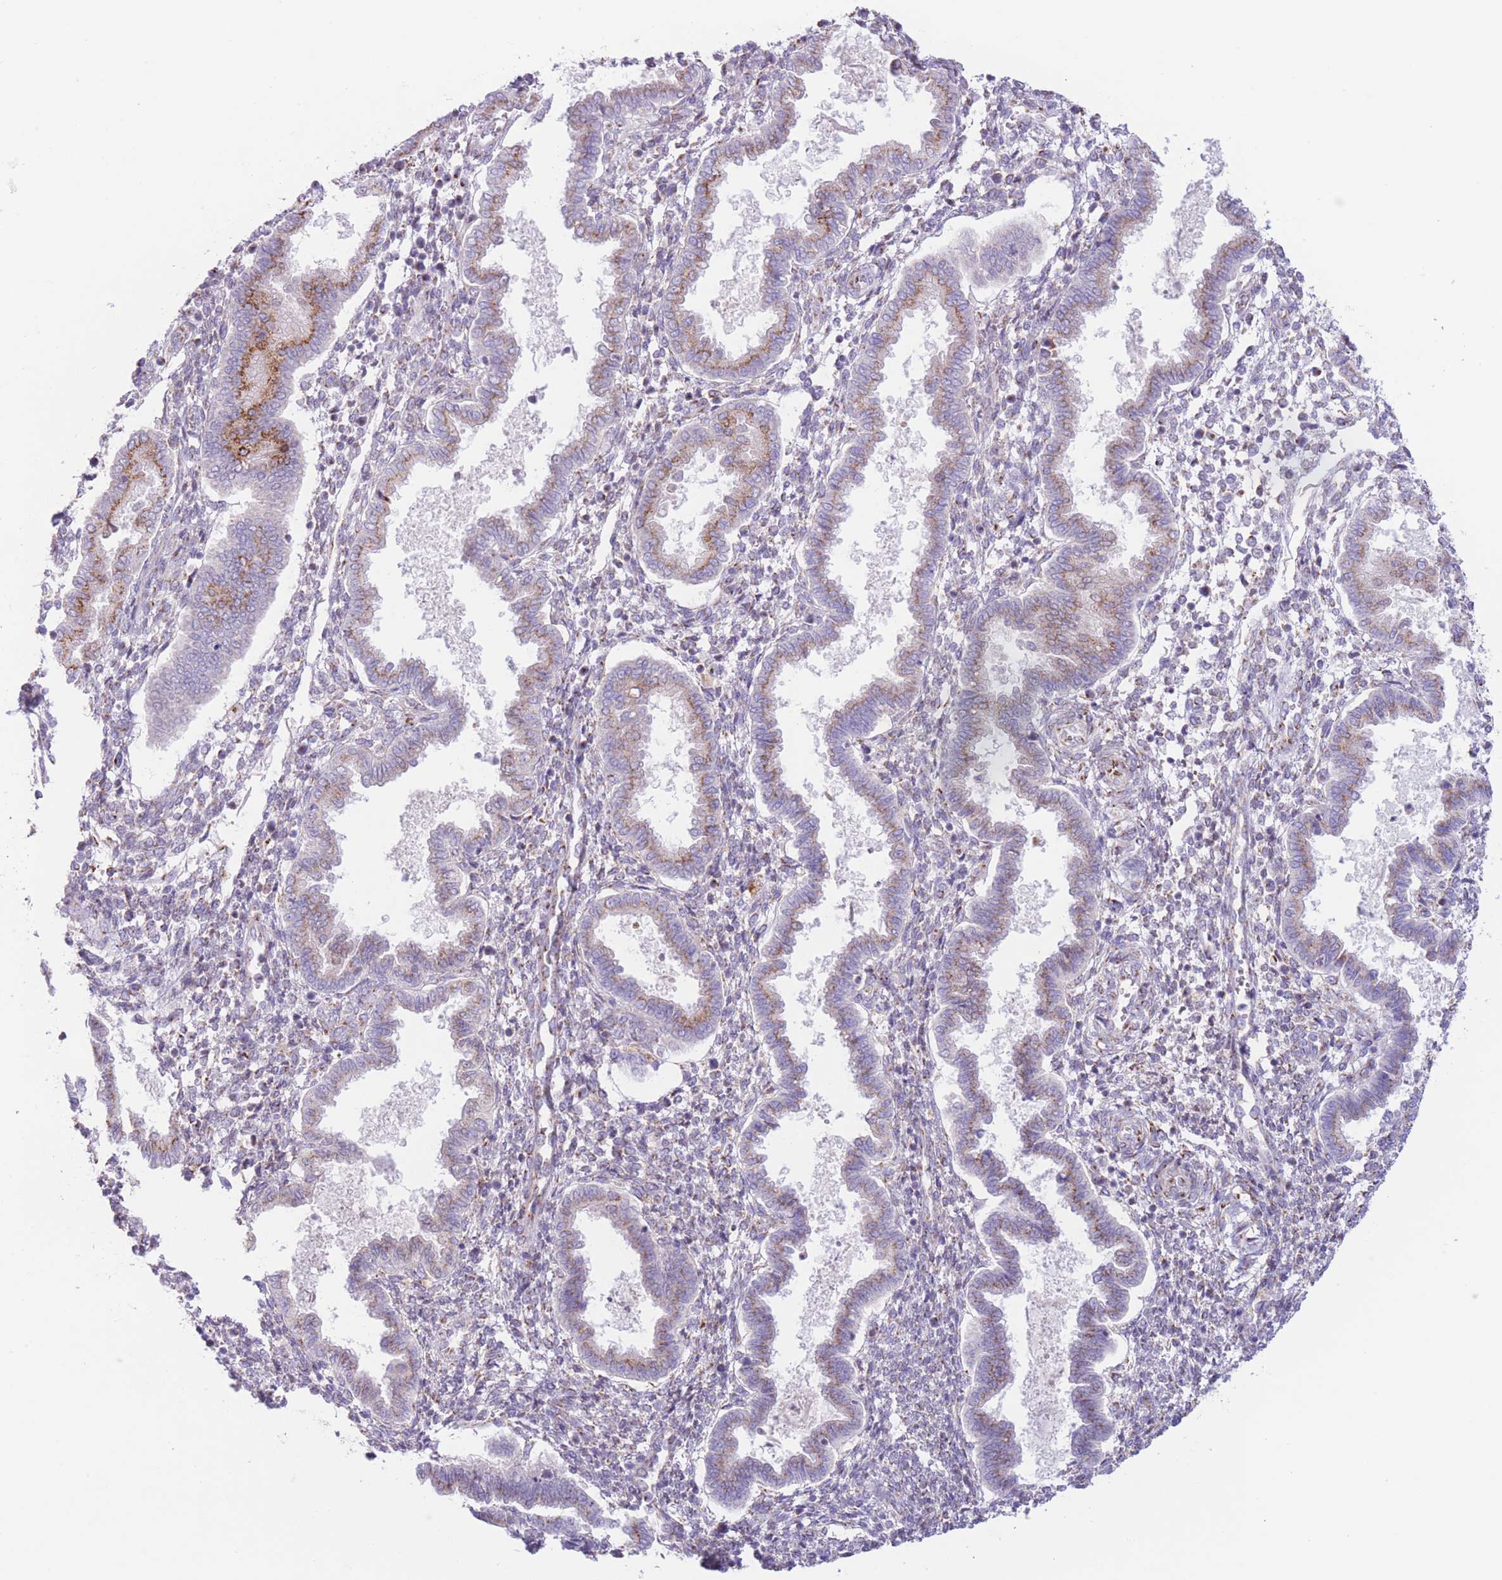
{"staining": {"intensity": "weak", "quantity": "<25%", "location": "cytoplasmic/membranous"}, "tissue": "endometrium", "cell_type": "Cells in endometrial stroma", "image_type": "normal", "snomed": [{"axis": "morphology", "description": "Normal tissue, NOS"}, {"axis": "topography", "description": "Endometrium"}], "caption": "Endometrium was stained to show a protein in brown. There is no significant positivity in cells in endometrial stroma. (Brightfield microscopy of DAB (3,3'-diaminobenzidine) IHC at high magnification).", "gene": "MPND", "patient": {"sex": "female", "age": 24}}